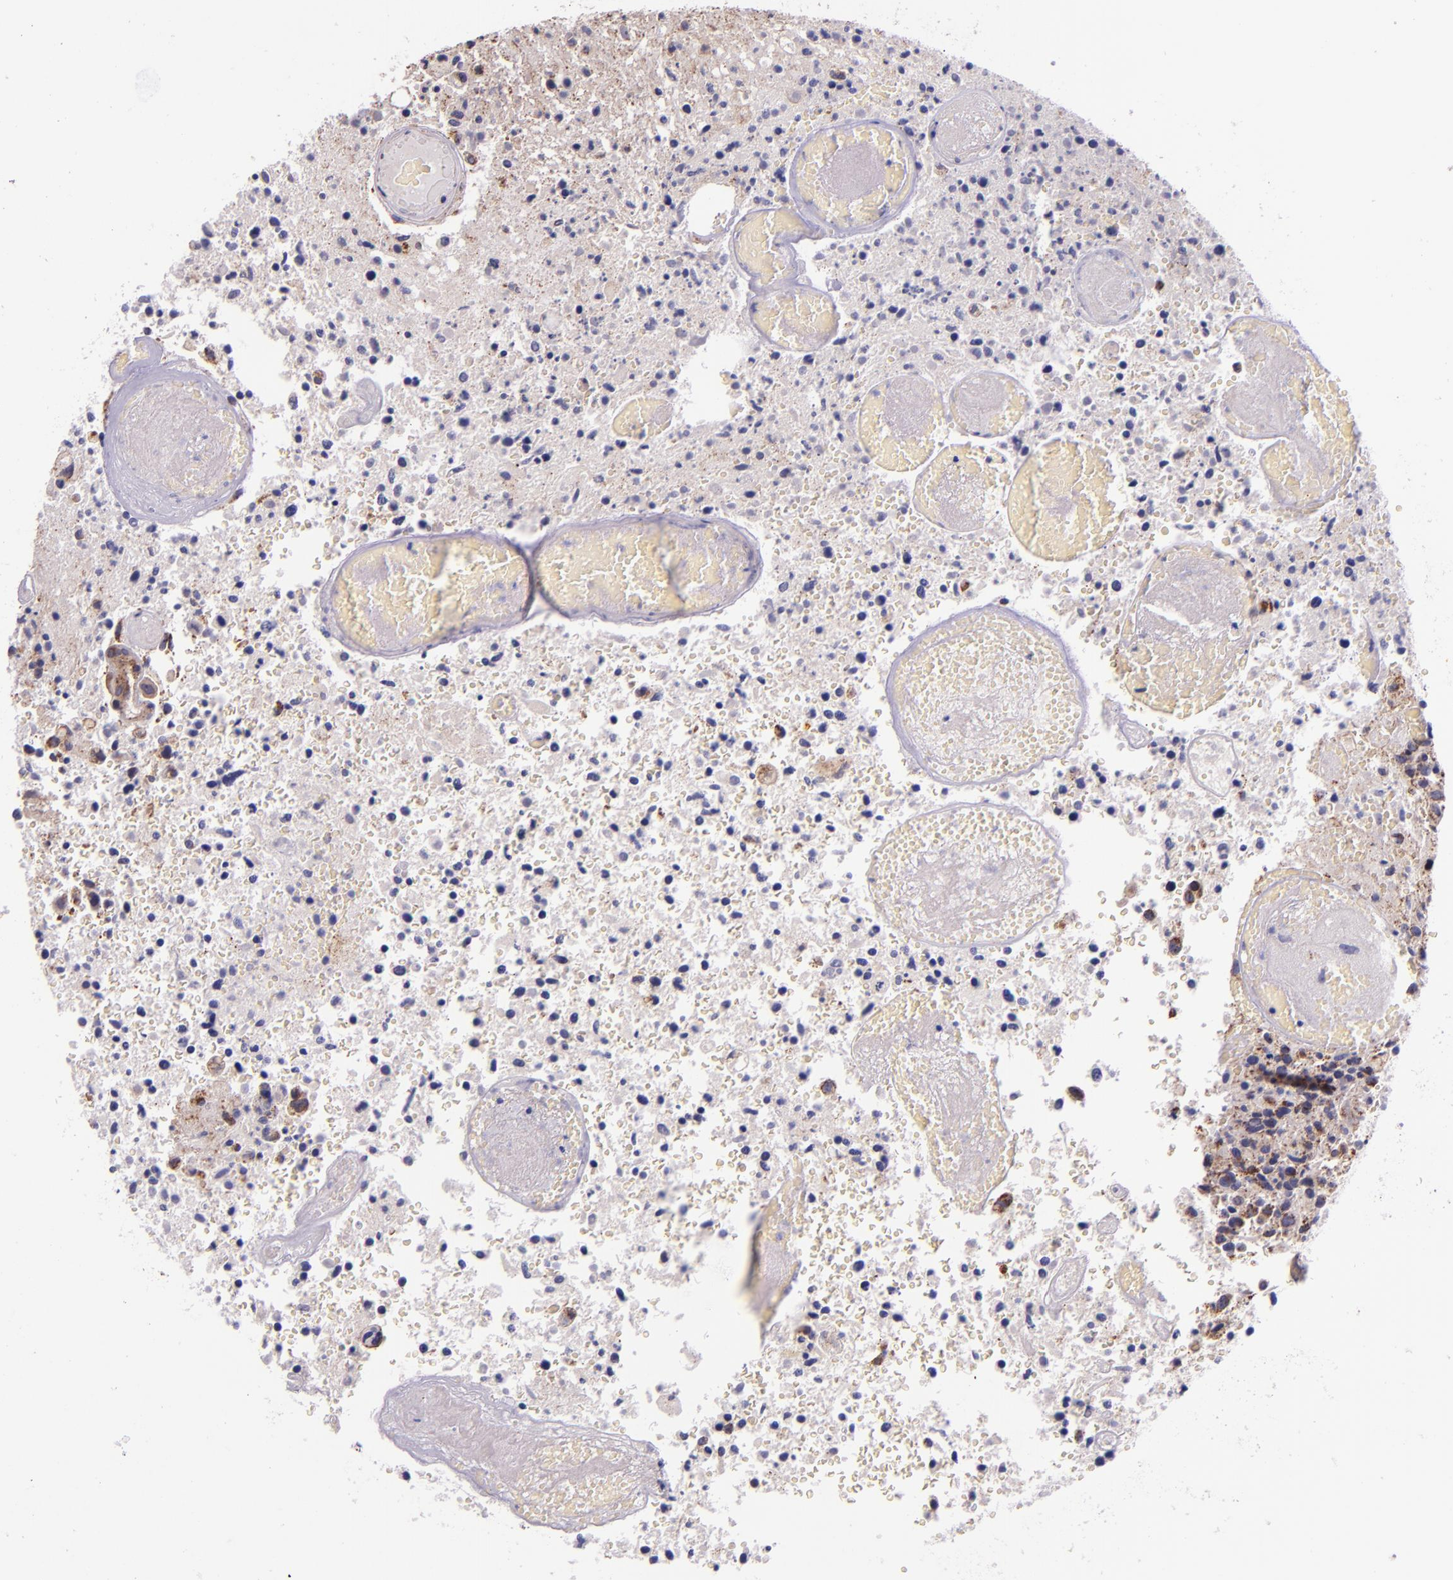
{"staining": {"intensity": "negative", "quantity": "none", "location": "none"}, "tissue": "glioma", "cell_type": "Tumor cells", "image_type": "cancer", "snomed": [{"axis": "morphology", "description": "Glioma, malignant, High grade"}, {"axis": "topography", "description": "Brain"}], "caption": "Human malignant glioma (high-grade) stained for a protein using immunohistochemistry demonstrates no positivity in tumor cells.", "gene": "IDH3G", "patient": {"sex": "male", "age": 72}}